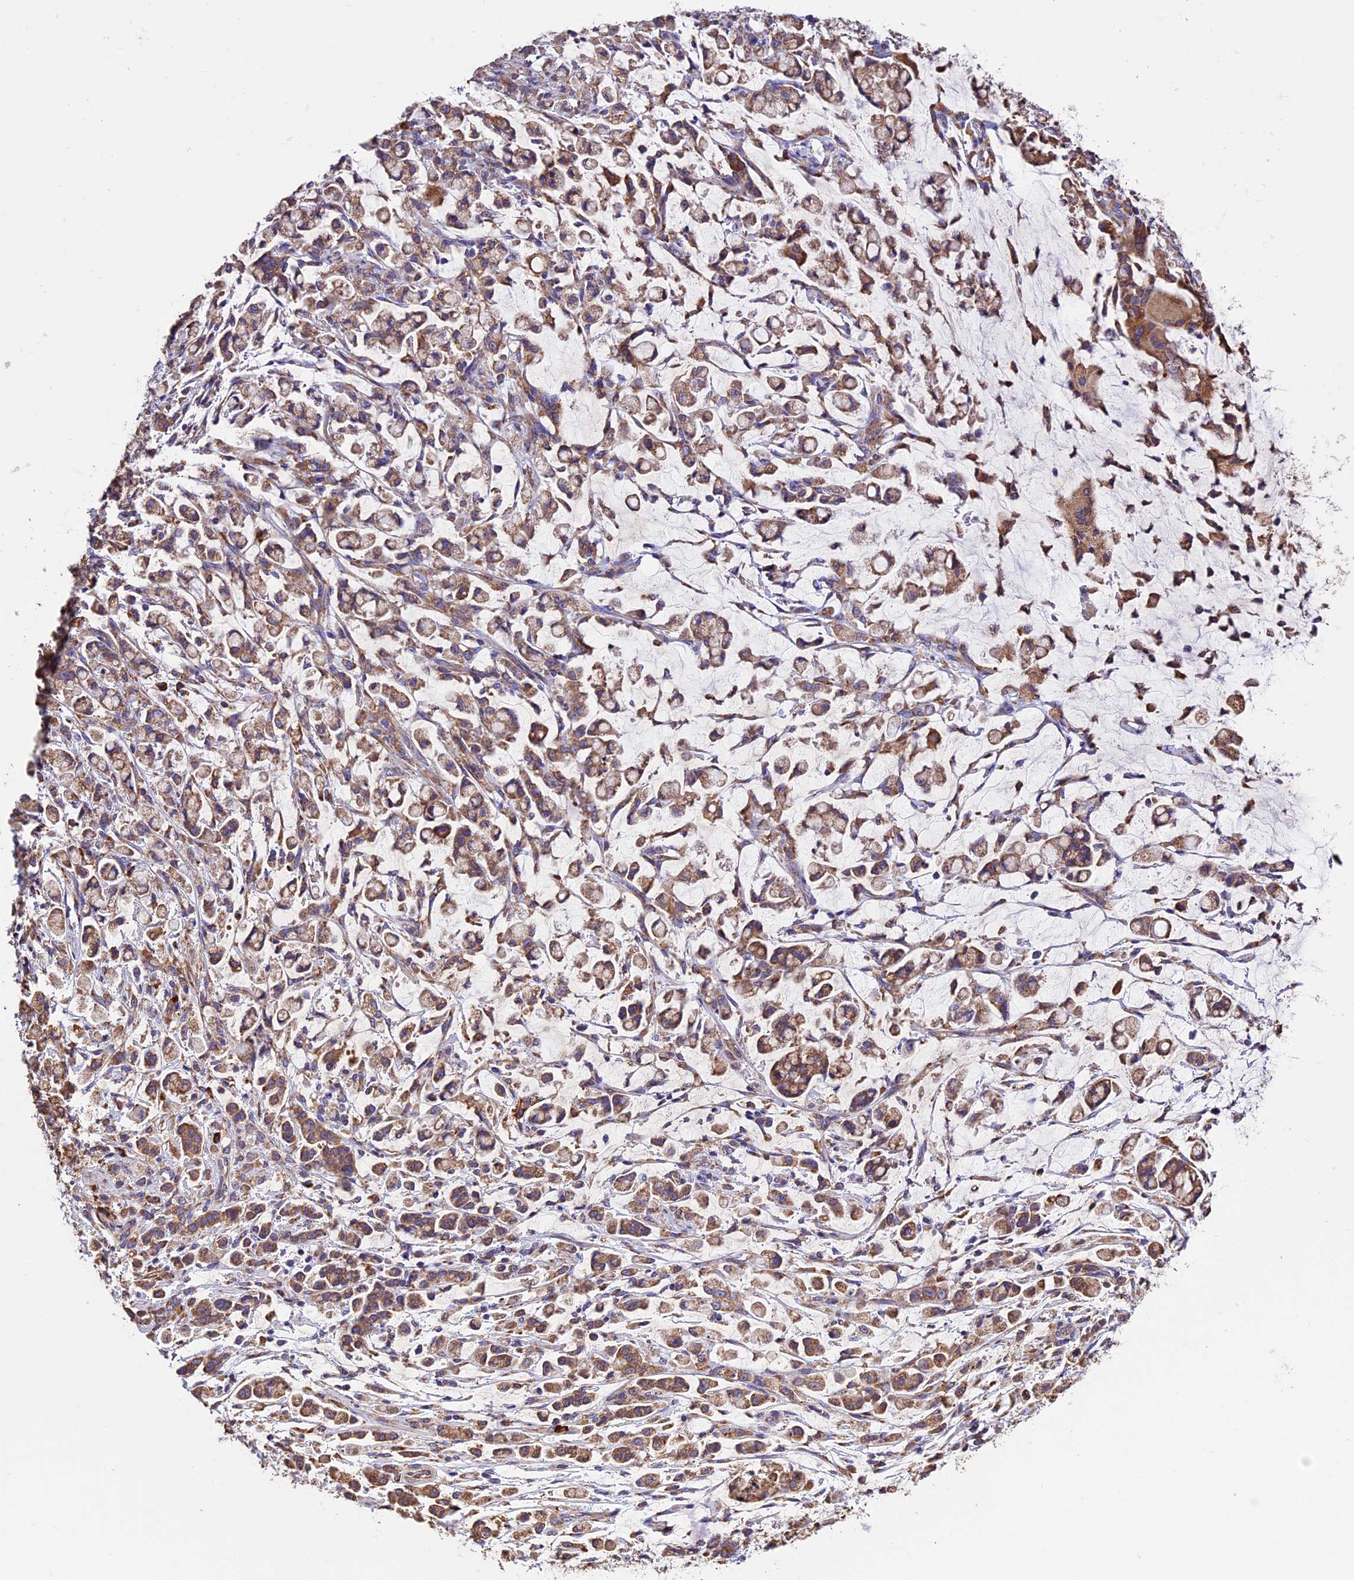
{"staining": {"intensity": "moderate", "quantity": ">75%", "location": "cytoplasmic/membranous"}, "tissue": "stomach cancer", "cell_type": "Tumor cells", "image_type": "cancer", "snomed": [{"axis": "morphology", "description": "Adenocarcinoma, NOS"}, {"axis": "topography", "description": "Stomach"}], "caption": "Immunohistochemistry (IHC) (DAB (3,3'-diaminobenzidine)) staining of stomach cancer demonstrates moderate cytoplasmic/membranous protein staining in about >75% of tumor cells. The protein of interest is stained brown, and the nuclei are stained in blue (DAB (3,3'-diaminobenzidine) IHC with brightfield microscopy, high magnification).", "gene": "BTBD3", "patient": {"sex": "female", "age": 60}}